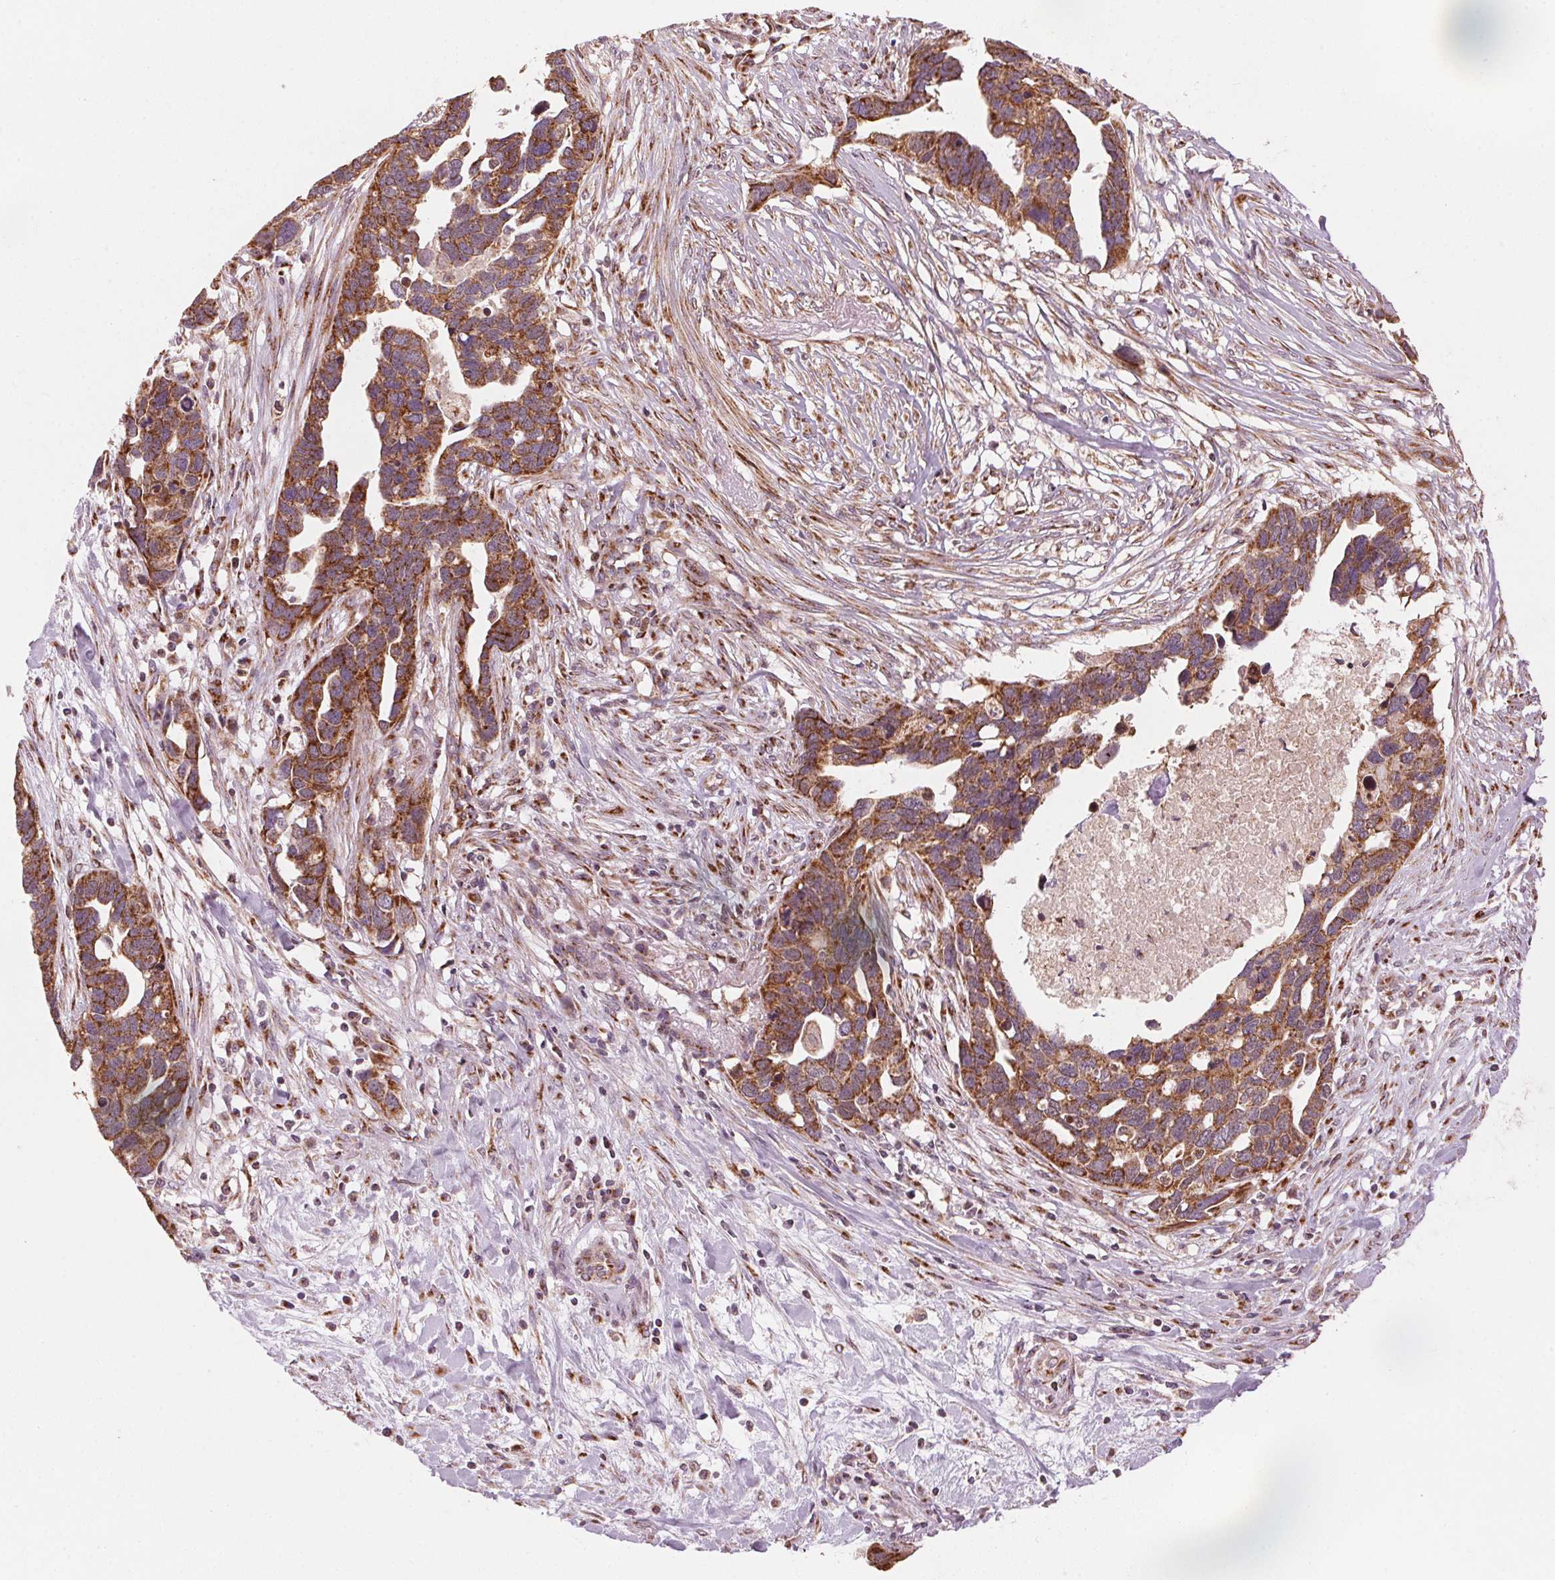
{"staining": {"intensity": "strong", "quantity": ">75%", "location": "cytoplasmic/membranous"}, "tissue": "ovarian cancer", "cell_type": "Tumor cells", "image_type": "cancer", "snomed": [{"axis": "morphology", "description": "Cystadenocarcinoma, serous, NOS"}, {"axis": "topography", "description": "Ovary"}], "caption": "Protein analysis of serous cystadenocarcinoma (ovarian) tissue reveals strong cytoplasmic/membranous staining in approximately >75% of tumor cells.", "gene": "TOMM70", "patient": {"sex": "female", "age": 54}}